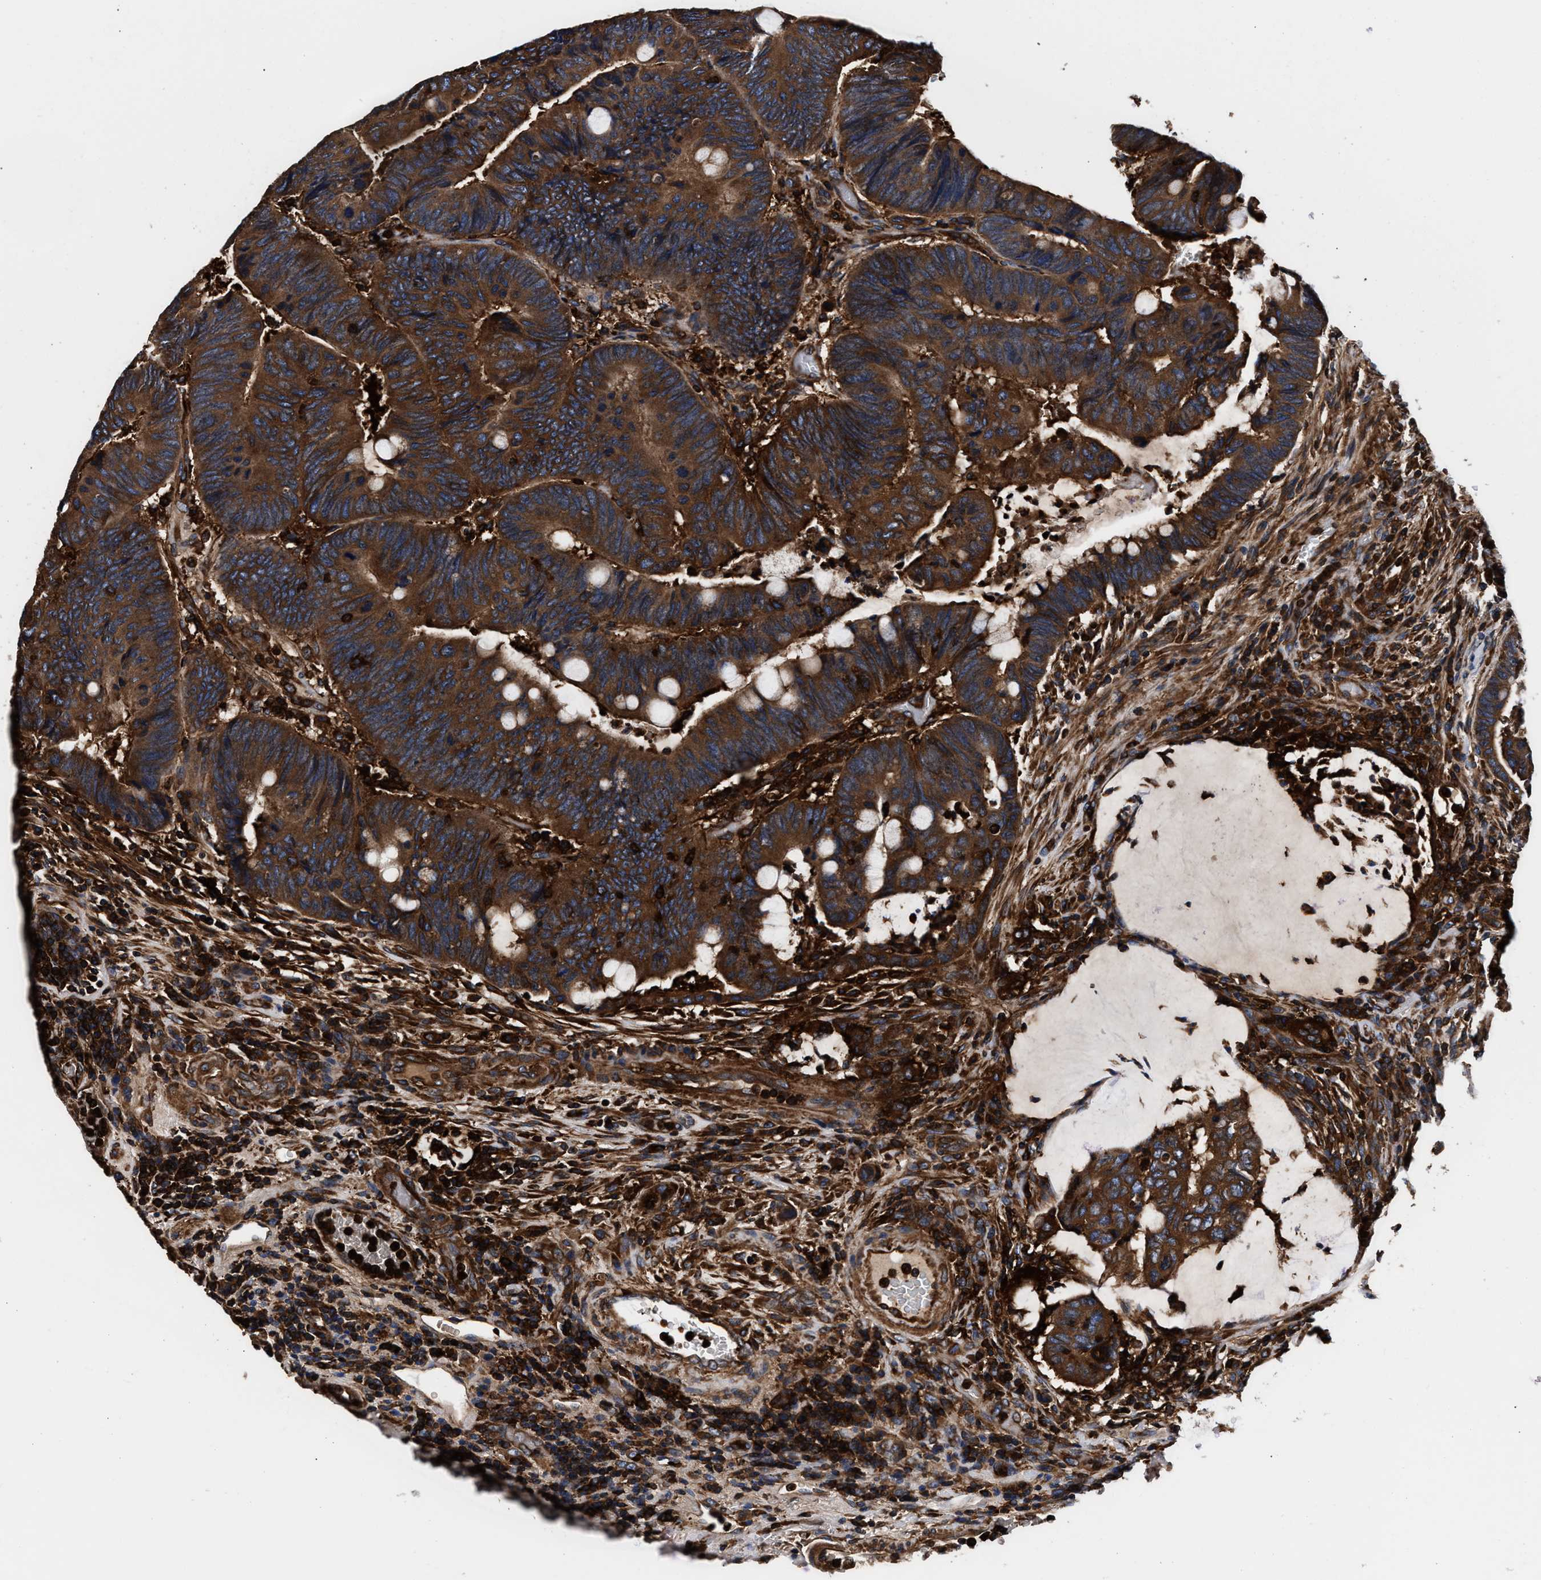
{"staining": {"intensity": "strong", "quantity": ">75%", "location": "cytoplasmic/membranous"}, "tissue": "colorectal cancer", "cell_type": "Tumor cells", "image_type": "cancer", "snomed": [{"axis": "morphology", "description": "Normal tissue, NOS"}, {"axis": "morphology", "description": "Adenocarcinoma, NOS"}, {"axis": "topography", "description": "Rectum"}, {"axis": "topography", "description": "Peripheral nerve tissue"}], "caption": "There is high levels of strong cytoplasmic/membranous expression in tumor cells of colorectal cancer, as demonstrated by immunohistochemical staining (brown color).", "gene": "KYAT1", "patient": {"sex": "male", "age": 92}}